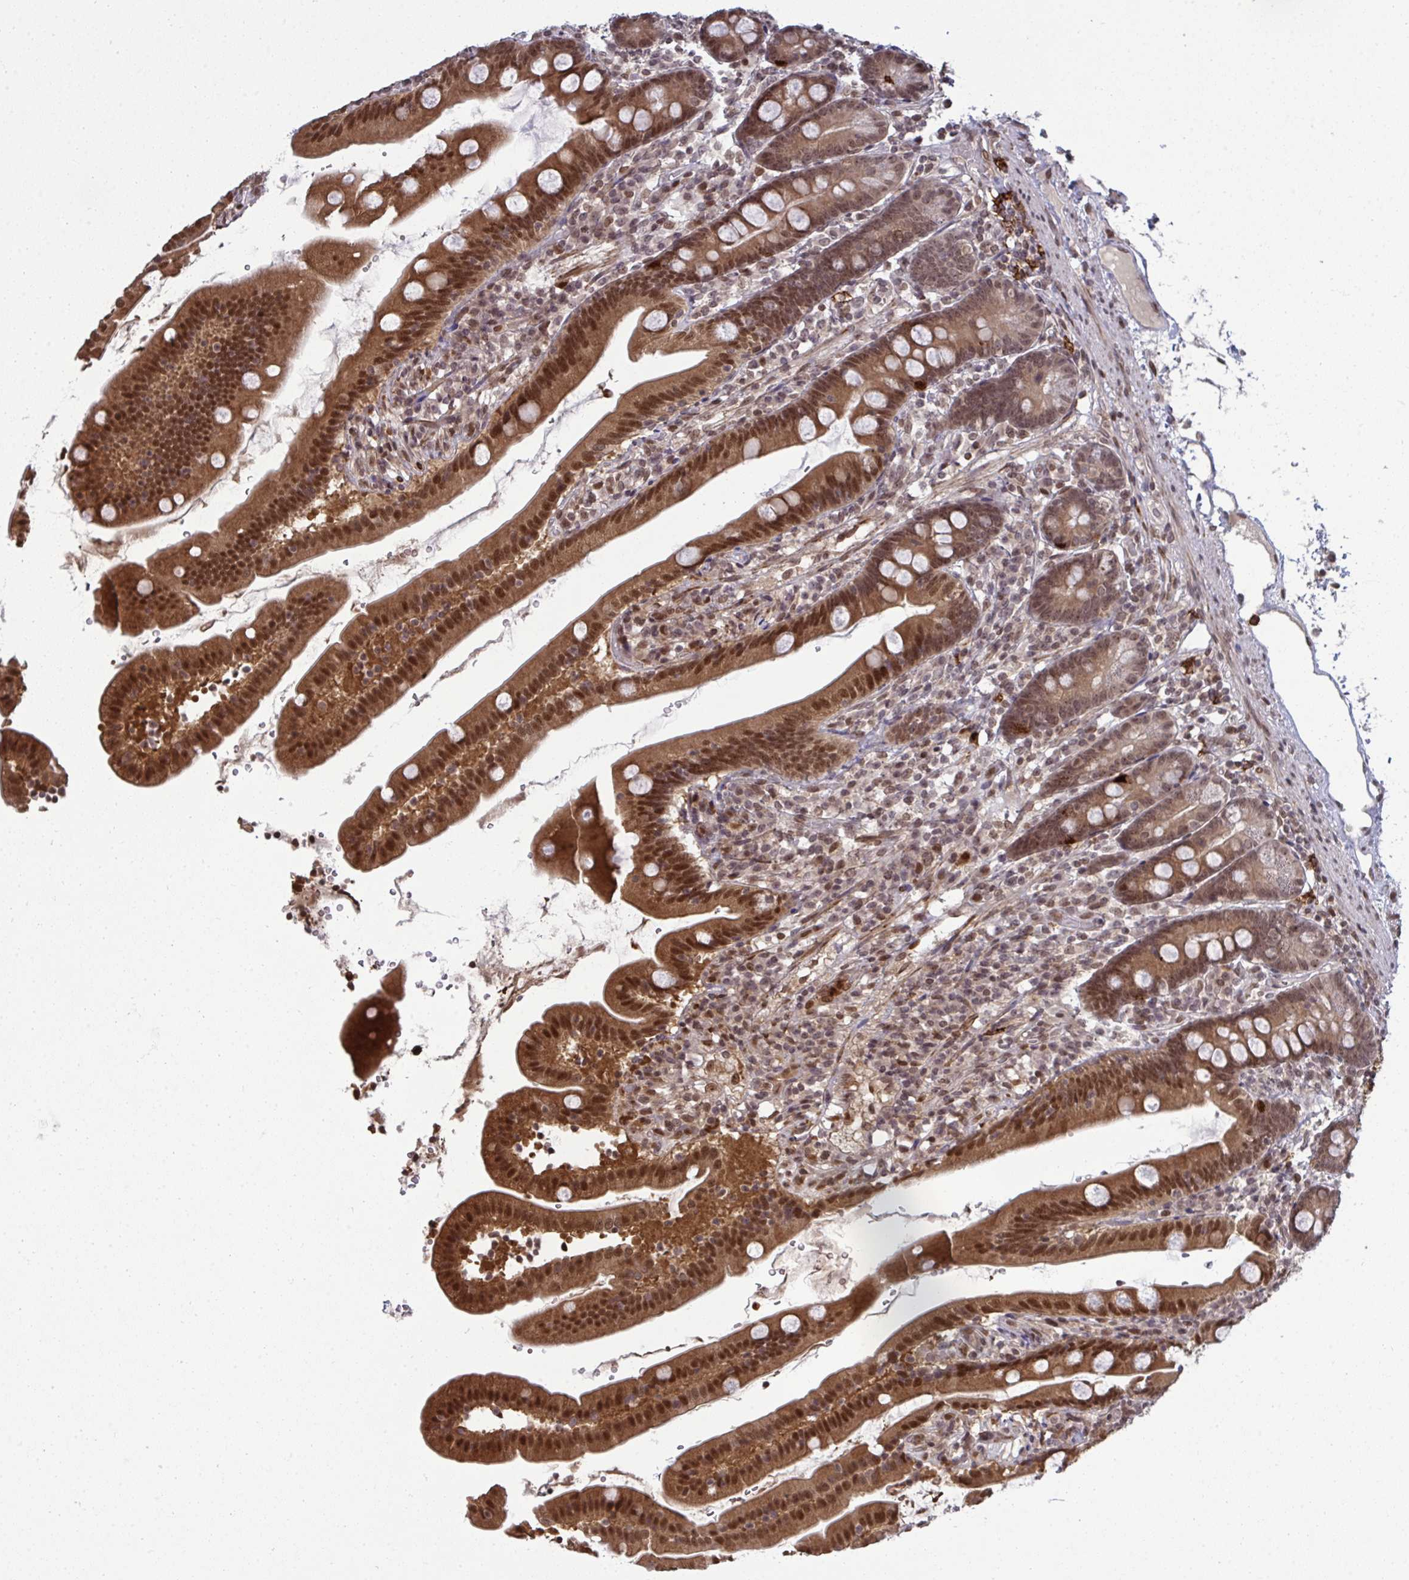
{"staining": {"intensity": "strong", "quantity": ">75%", "location": "cytoplasmic/membranous,nuclear"}, "tissue": "duodenum", "cell_type": "Glandular cells", "image_type": "normal", "snomed": [{"axis": "morphology", "description": "Normal tissue, NOS"}, {"axis": "topography", "description": "Duodenum"}], "caption": "A brown stain labels strong cytoplasmic/membranous,nuclear expression of a protein in glandular cells of normal human duodenum. (DAB (3,3'-diaminobenzidine) IHC, brown staining for protein, blue staining for nuclei).", "gene": "UXT", "patient": {"sex": "female", "age": 67}}